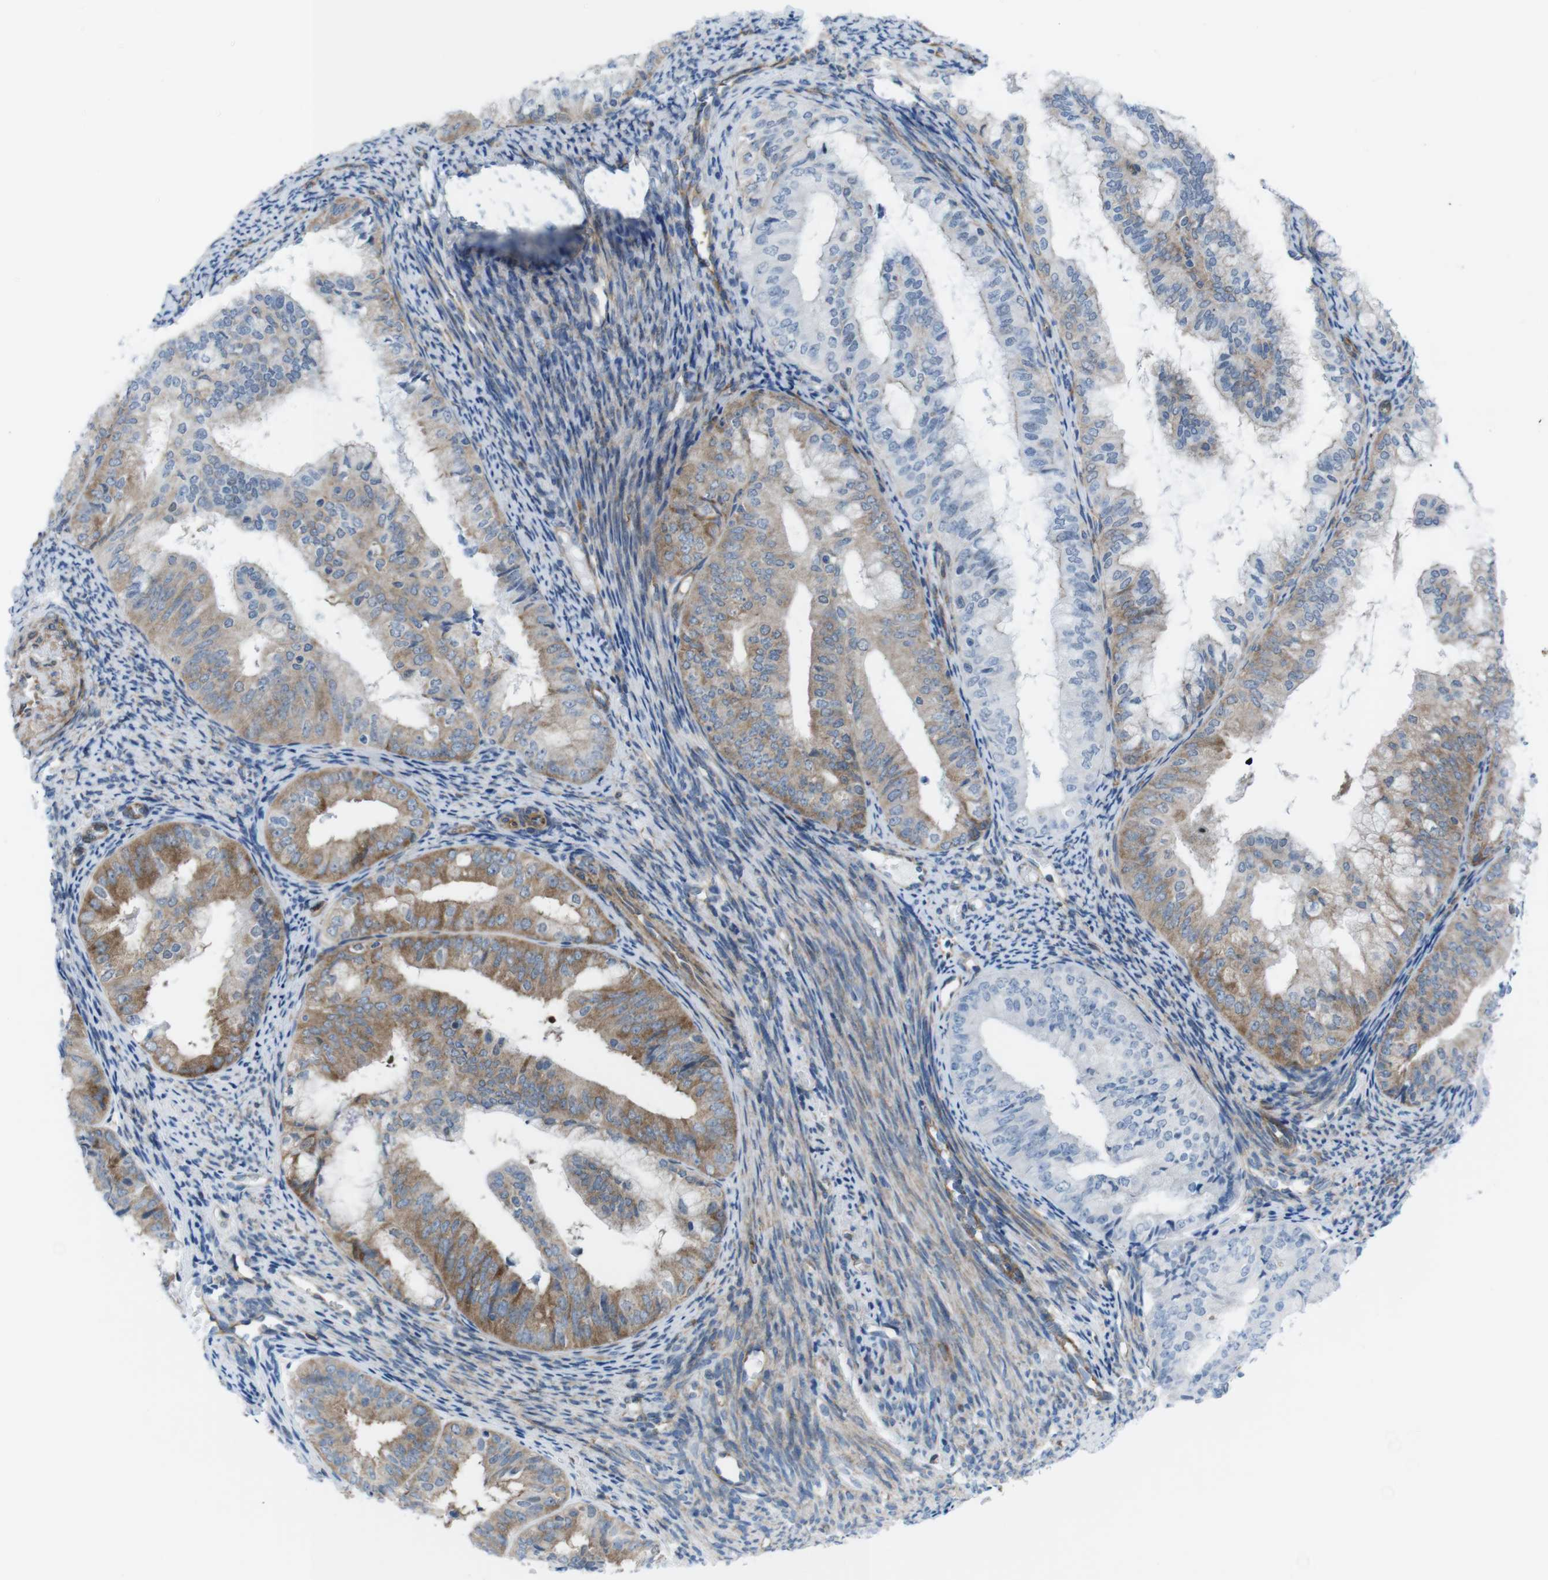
{"staining": {"intensity": "moderate", "quantity": "25%-75%", "location": "cytoplasmic/membranous"}, "tissue": "endometrial cancer", "cell_type": "Tumor cells", "image_type": "cancer", "snomed": [{"axis": "morphology", "description": "Adenocarcinoma, NOS"}, {"axis": "topography", "description": "Endometrium"}], "caption": "High-magnification brightfield microscopy of endometrial cancer (adenocarcinoma) stained with DAB (3,3'-diaminobenzidine) (brown) and counterstained with hematoxylin (blue). tumor cells exhibit moderate cytoplasmic/membranous expression is appreciated in approximately25%-75% of cells. The staining is performed using DAB brown chromogen to label protein expression. The nuclei are counter-stained blue using hematoxylin.", "gene": "DIAPH2", "patient": {"sex": "female", "age": 63}}